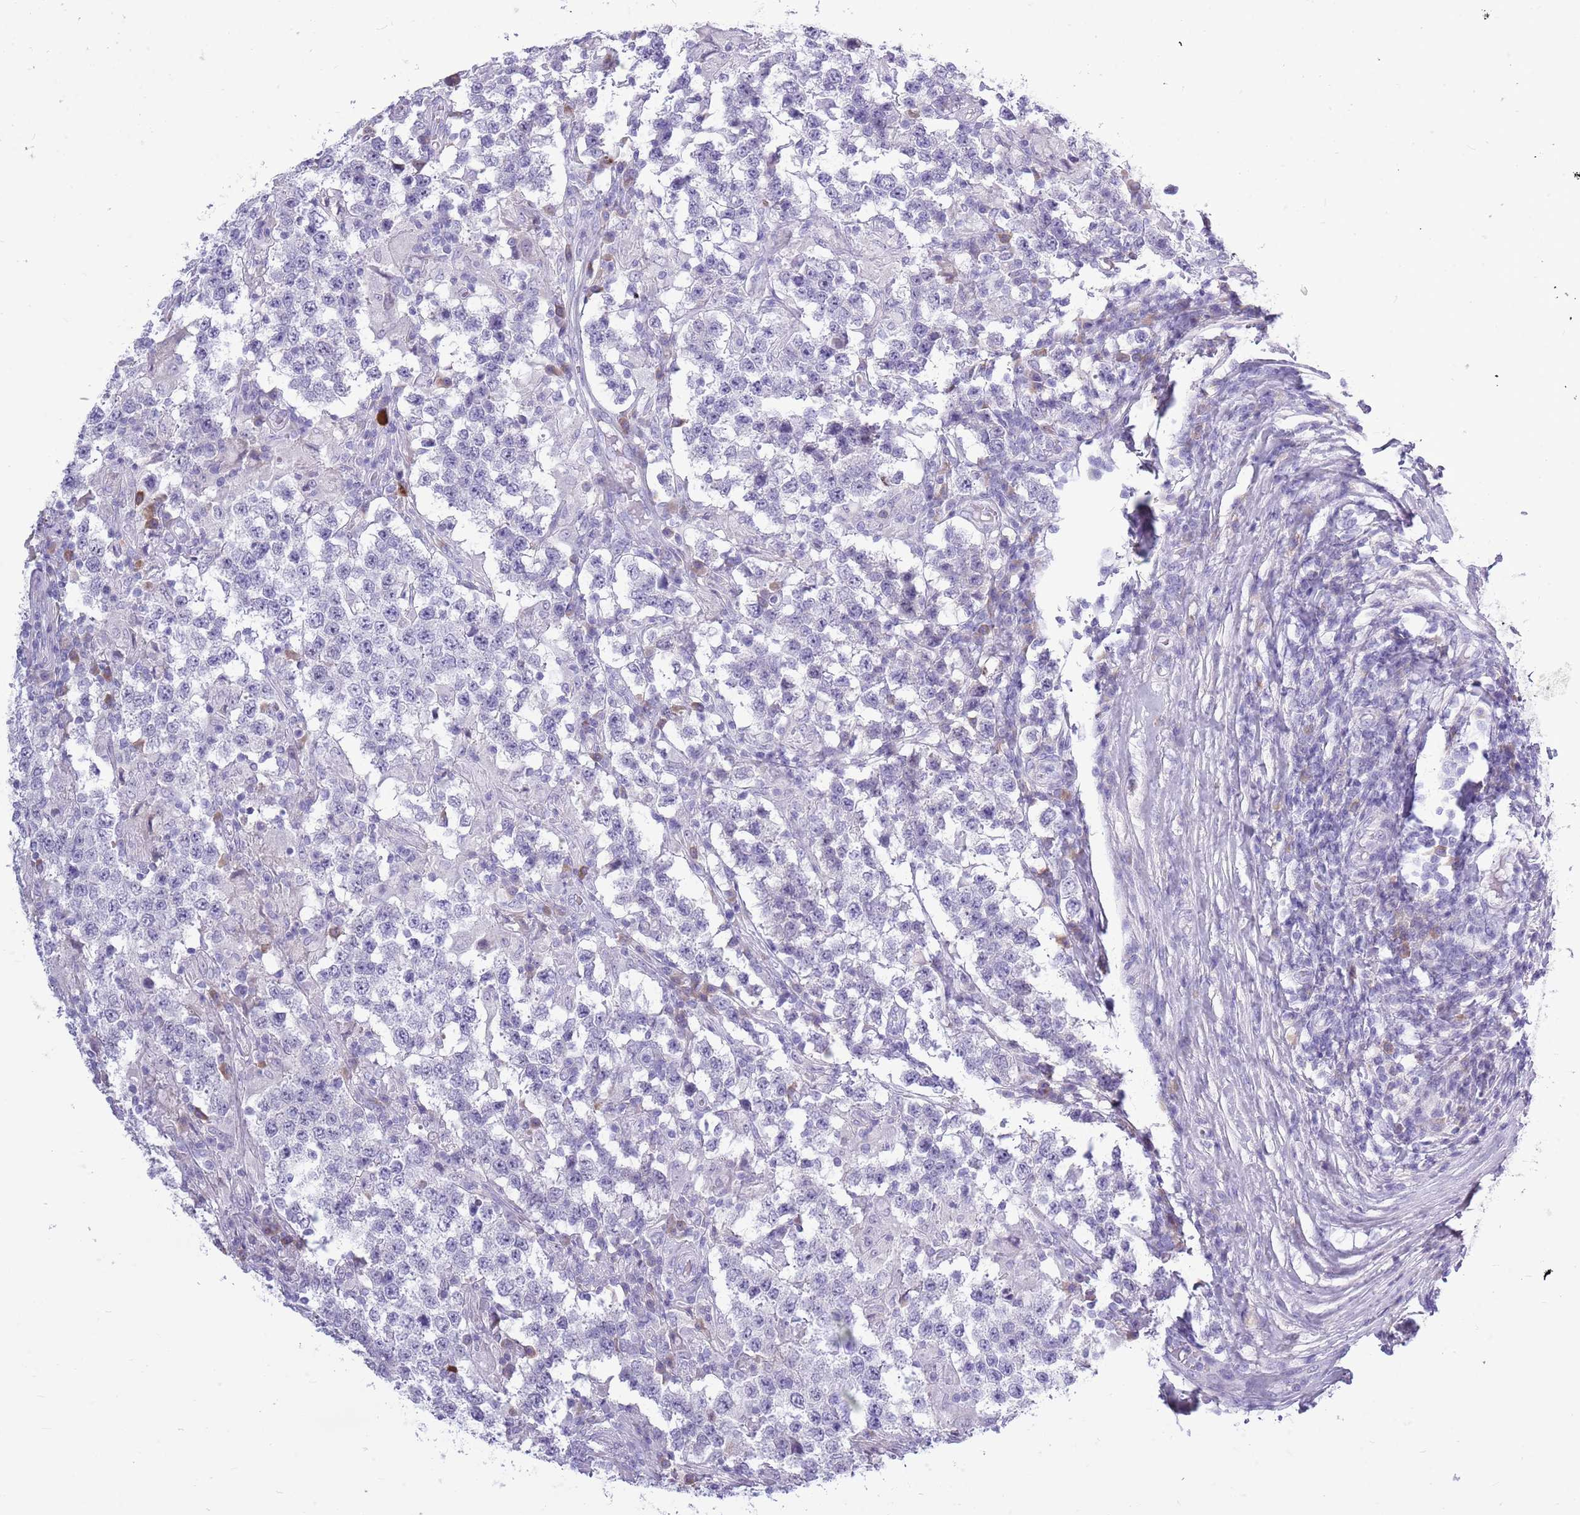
{"staining": {"intensity": "negative", "quantity": "none", "location": "none"}, "tissue": "testis cancer", "cell_type": "Tumor cells", "image_type": "cancer", "snomed": [{"axis": "morphology", "description": "Seminoma, NOS"}, {"axis": "morphology", "description": "Carcinoma, Embryonal, NOS"}, {"axis": "topography", "description": "Testis"}], "caption": "This is an immunohistochemistry photomicrograph of human testis embryonal carcinoma. There is no positivity in tumor cells.", "gene": "ZNF425", "patient": {"sex": "male", "age": 41}}